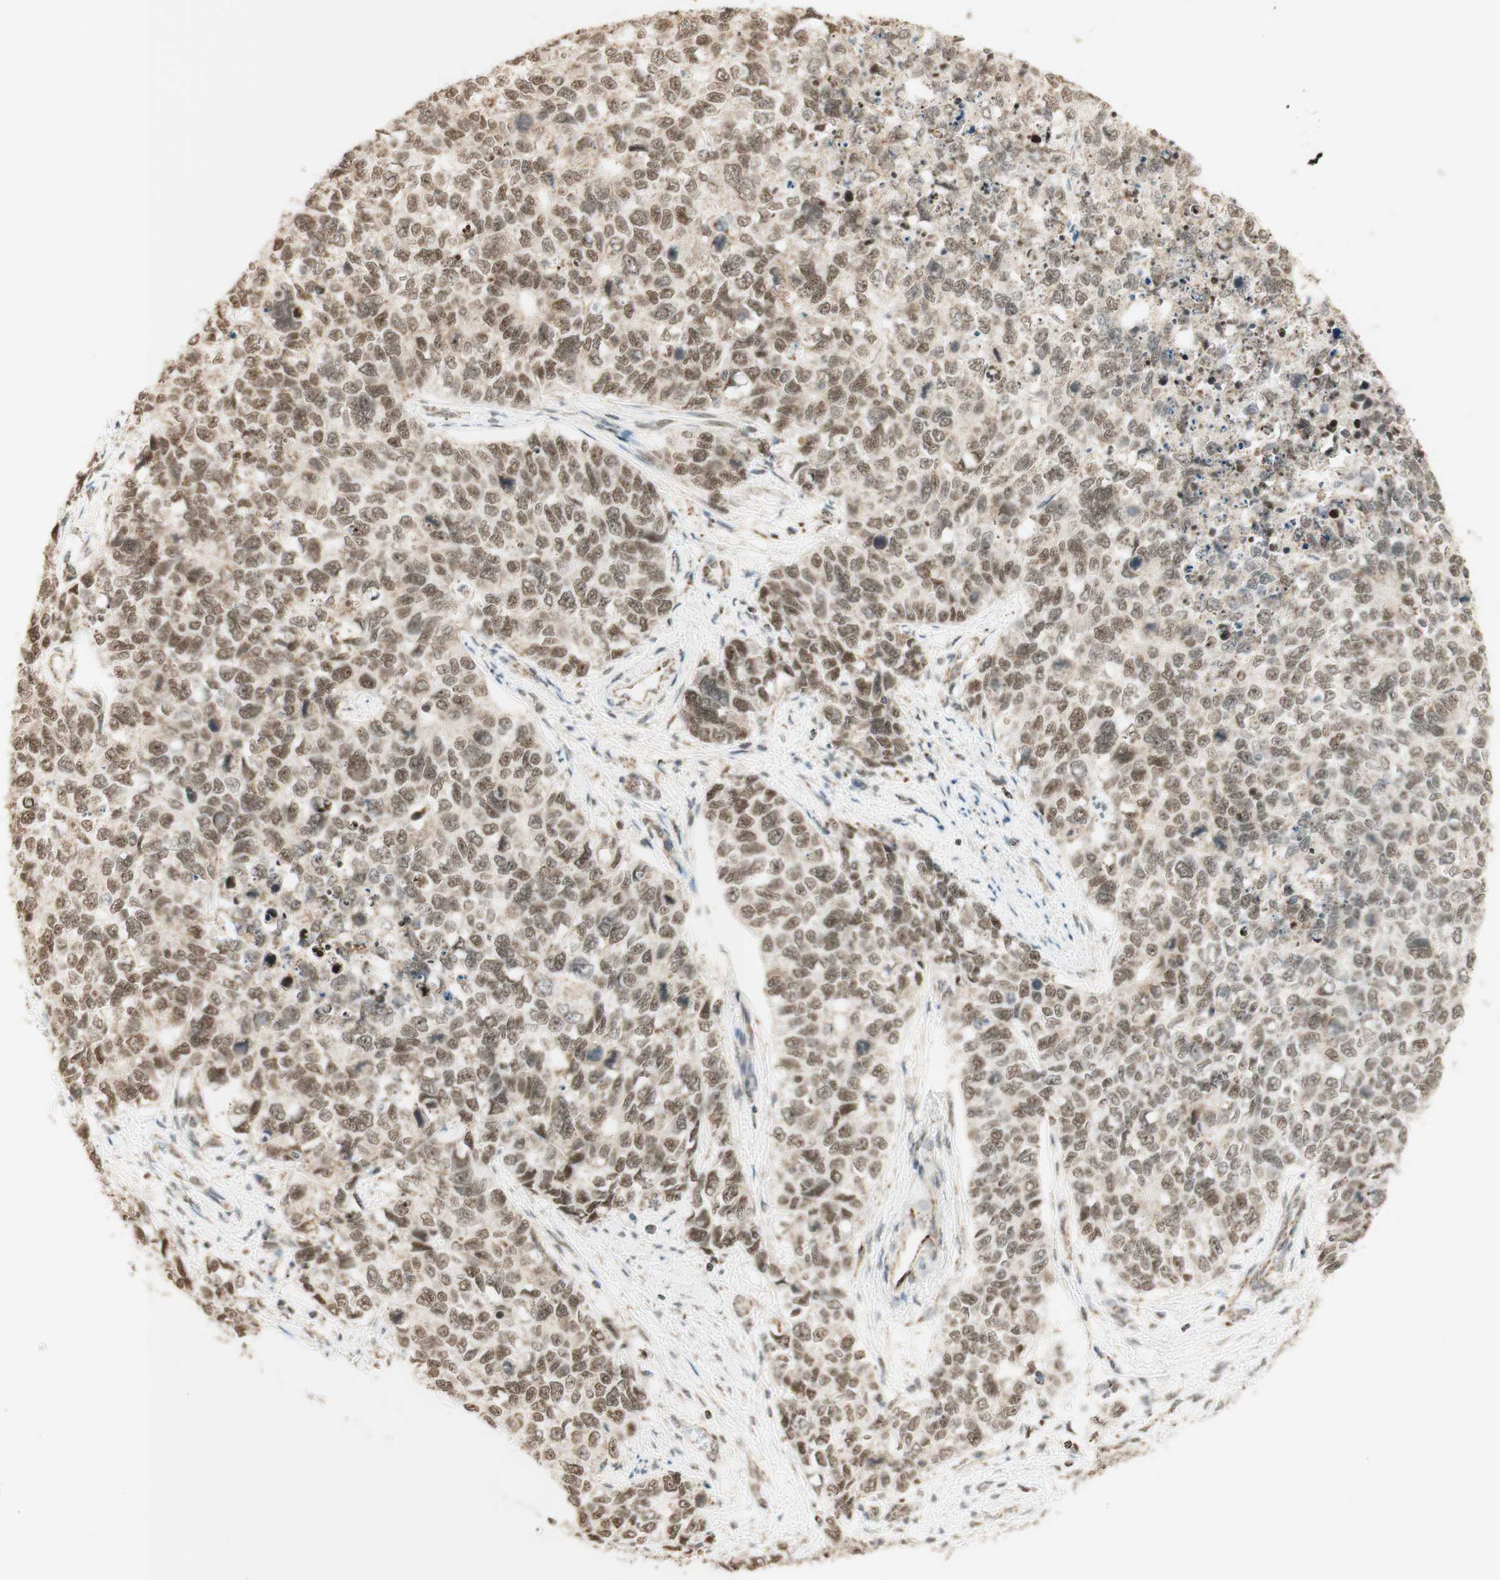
{"staining": {"intensity": "moderate", "quantity": ">75%", "location": "nuclear"}, "tissue": "cervical cancer", "cell_type": "Tumor cells", "image_type": "cancer", "snomed": [{"axis": "morphology", "description": "Squamous cell carcinoma, NOS"}, {"axis": "topography", "description": "Cervix"}], "caption": "The photomicrograph shows a brown stain indicating the presence of a protein in the nuclear of tumor cells in cervical cancer. The staining was performed using DAB (3,3'-diaminobenzidine), with brown indicating positive protein expression. Nuclei are stained blue with hematoxylin.", "gene": "ZNF782", "patient": {"sex": "female", "age": 63}}